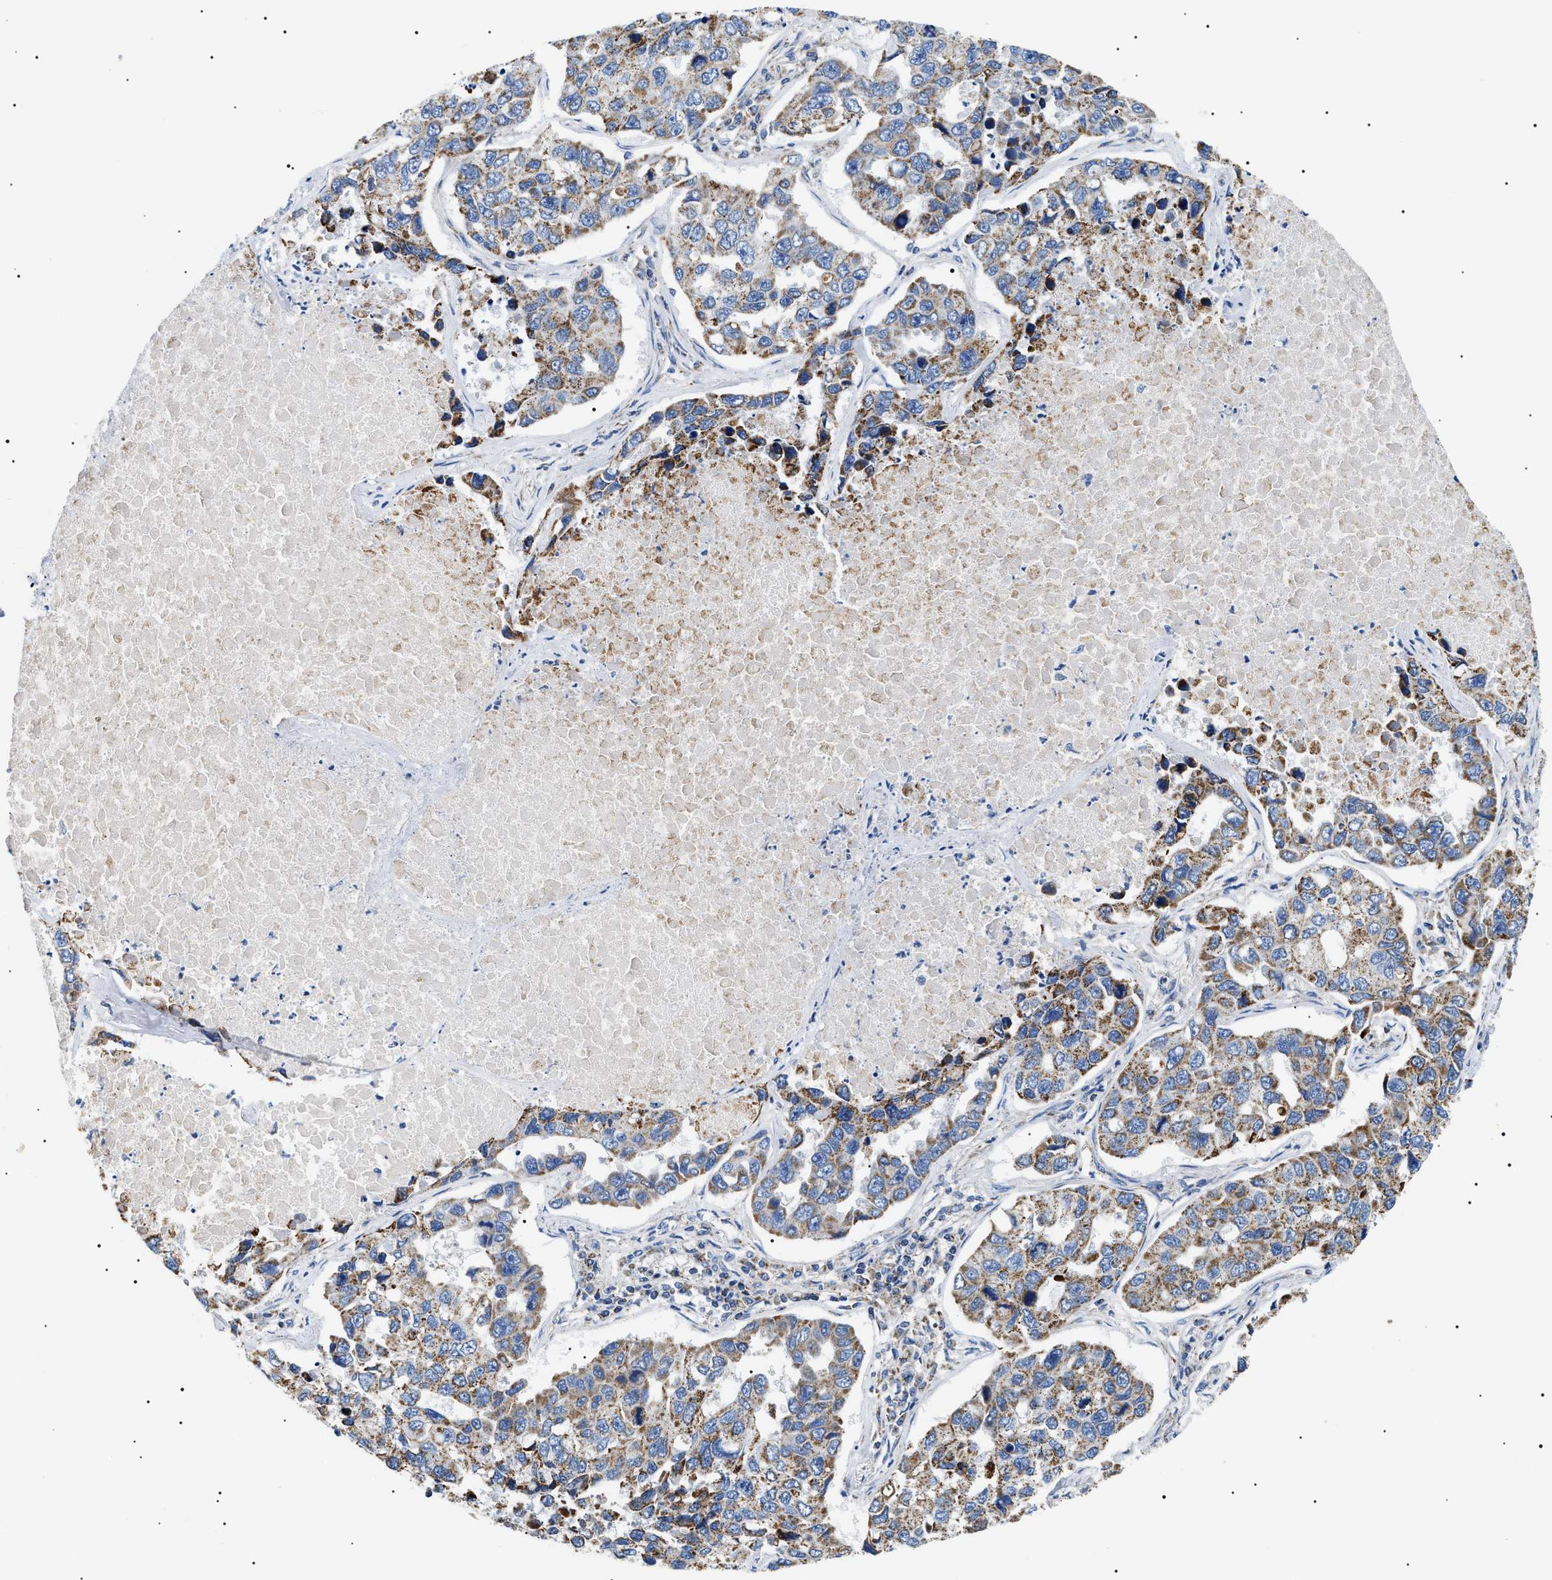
{"staining": {"intensity": "moderate", "quantity": ">75%", "location": "cytoplasmic/membranous"}, "tissue": "lung cancer", "cell_type": "Tumor cells", "image_type": "cancer", "snomed": [{"axis": "morphology", "description": "Adenocarcinoma, NOS"}, {"axis": "topography", "description": "Lung"}], "caption": "This is an image of immunohistochemistry staining of lung cancer (adenocarcinoma), which shows moderate positivity in the cytoplasmic/membranous of tumor cells.", "gene": "OXSM", "patient": {"sex": "male", "age": 64}}